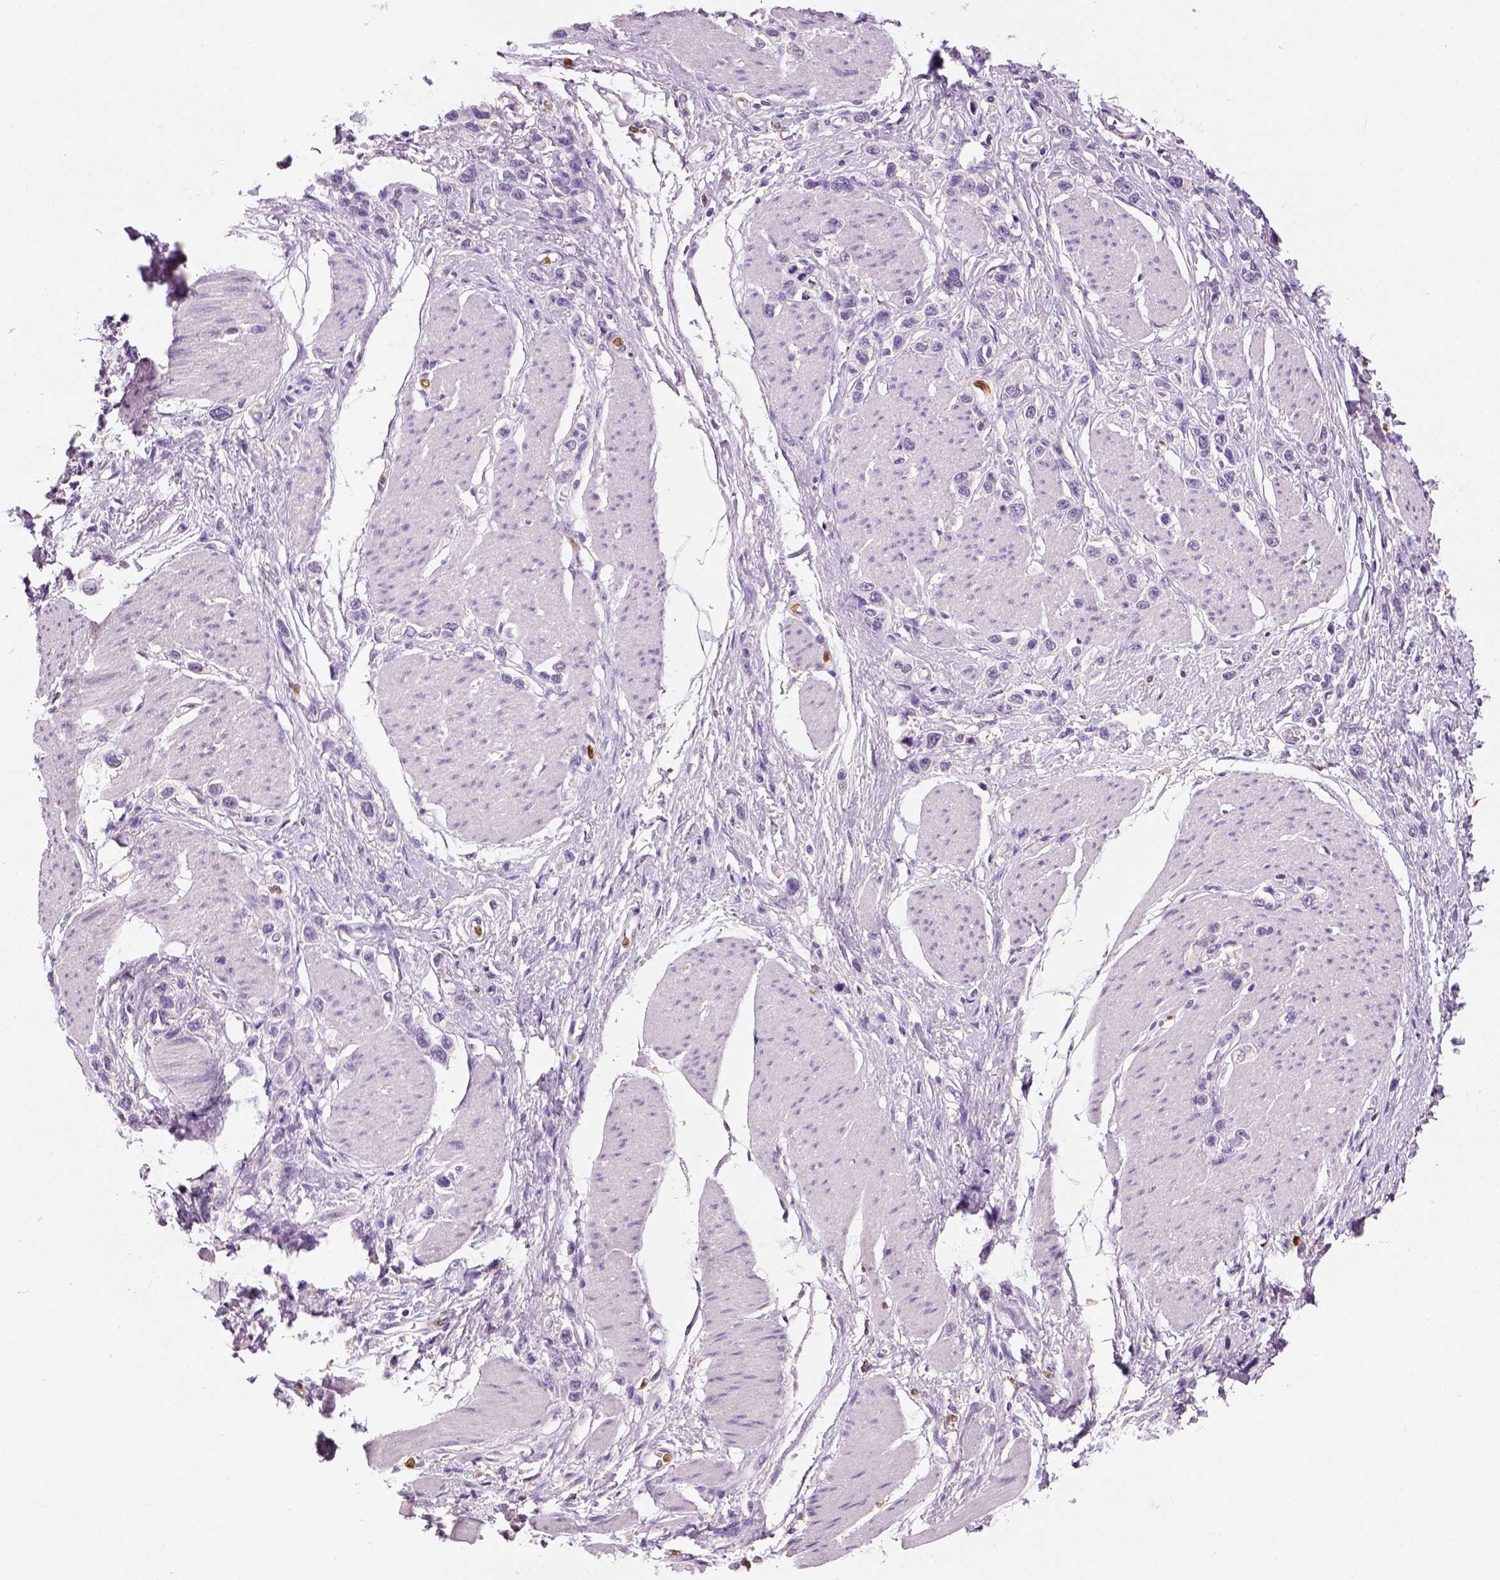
{"staining": {"intensity": "negative", "quantity": "none", "location": "none"}, "tissue": "stomach cancer", "cell_type": "Tumor cells", "image_type": "cancer", "snomed": [{"axis": "morphology", "description": "Adenocarcinoma, NOS"}, {"axis": "topography", "description": "Stomach"}], "caption": "This histopathology image is of stomach cancer (adenocarcinoma) stained with immunohistochemistry (IHC) to label a protein in brown with the nuclei are counter-stained blue. There is no staining in tumor cells.", "gene": "NECAB2", "patient": {"sex": "female", "age": 65}}